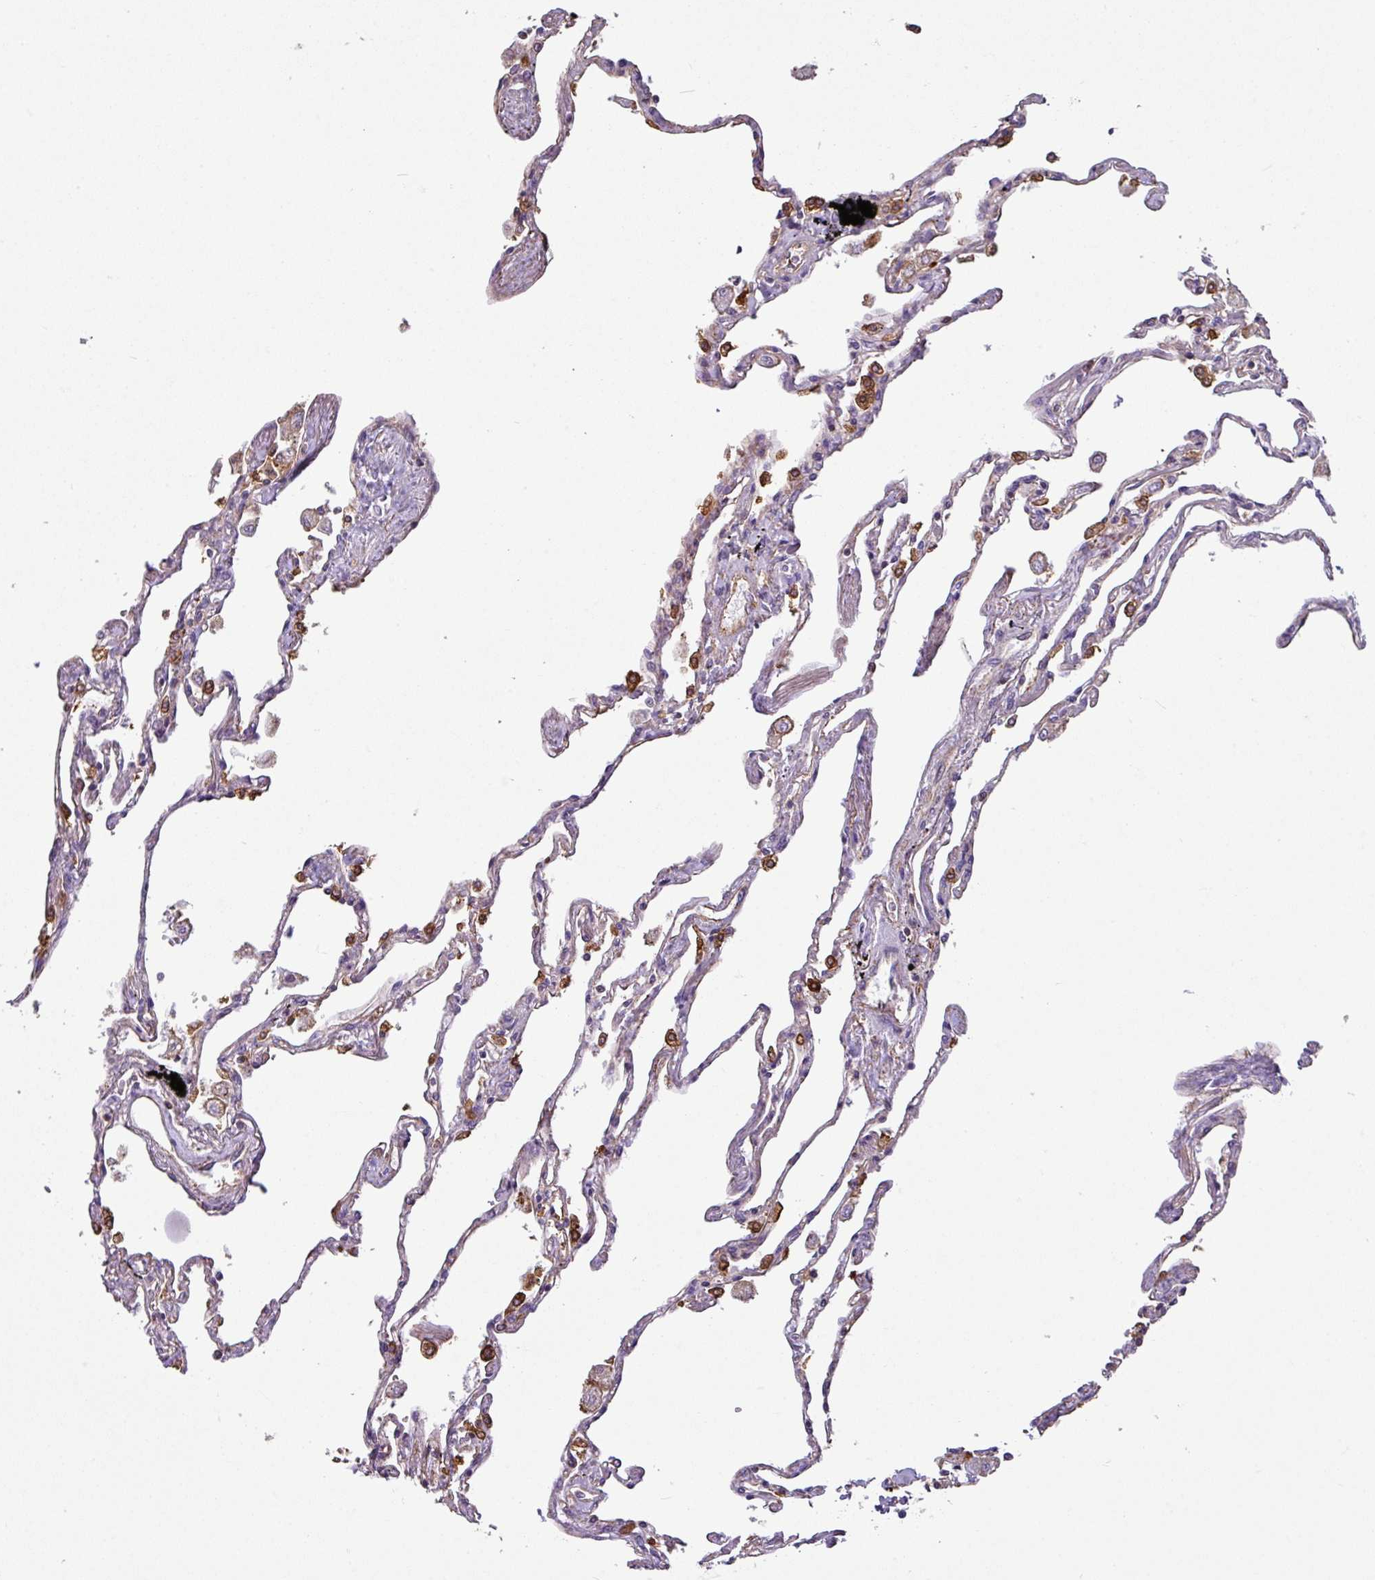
{"staining": {"intensity": "moderate", "quantity": "25%-75%", "location": "cytoplasmic/membranous"}, "tissue": "lung", "cell_type": "Alveolar cells", "image_type": "normal", "snomed": [{"axis": "morphology", "description": "Normal tissue, NOS"}, {"axis": "topography", "description": "Lung"}], "caption": "Protein analysis of unremarkable lung exhibits moderate cytoplasmic/membranous positivity in approximately 25%-75% of alveolar cells. Using DAB (3,3'-diaminobenzidine) (brown) and hematoxylin (blue) stains, captured at high magnification using brightfield microscopy.", "gene": "XNDC1N", "patient": {"sex": "female", "age": 67}}